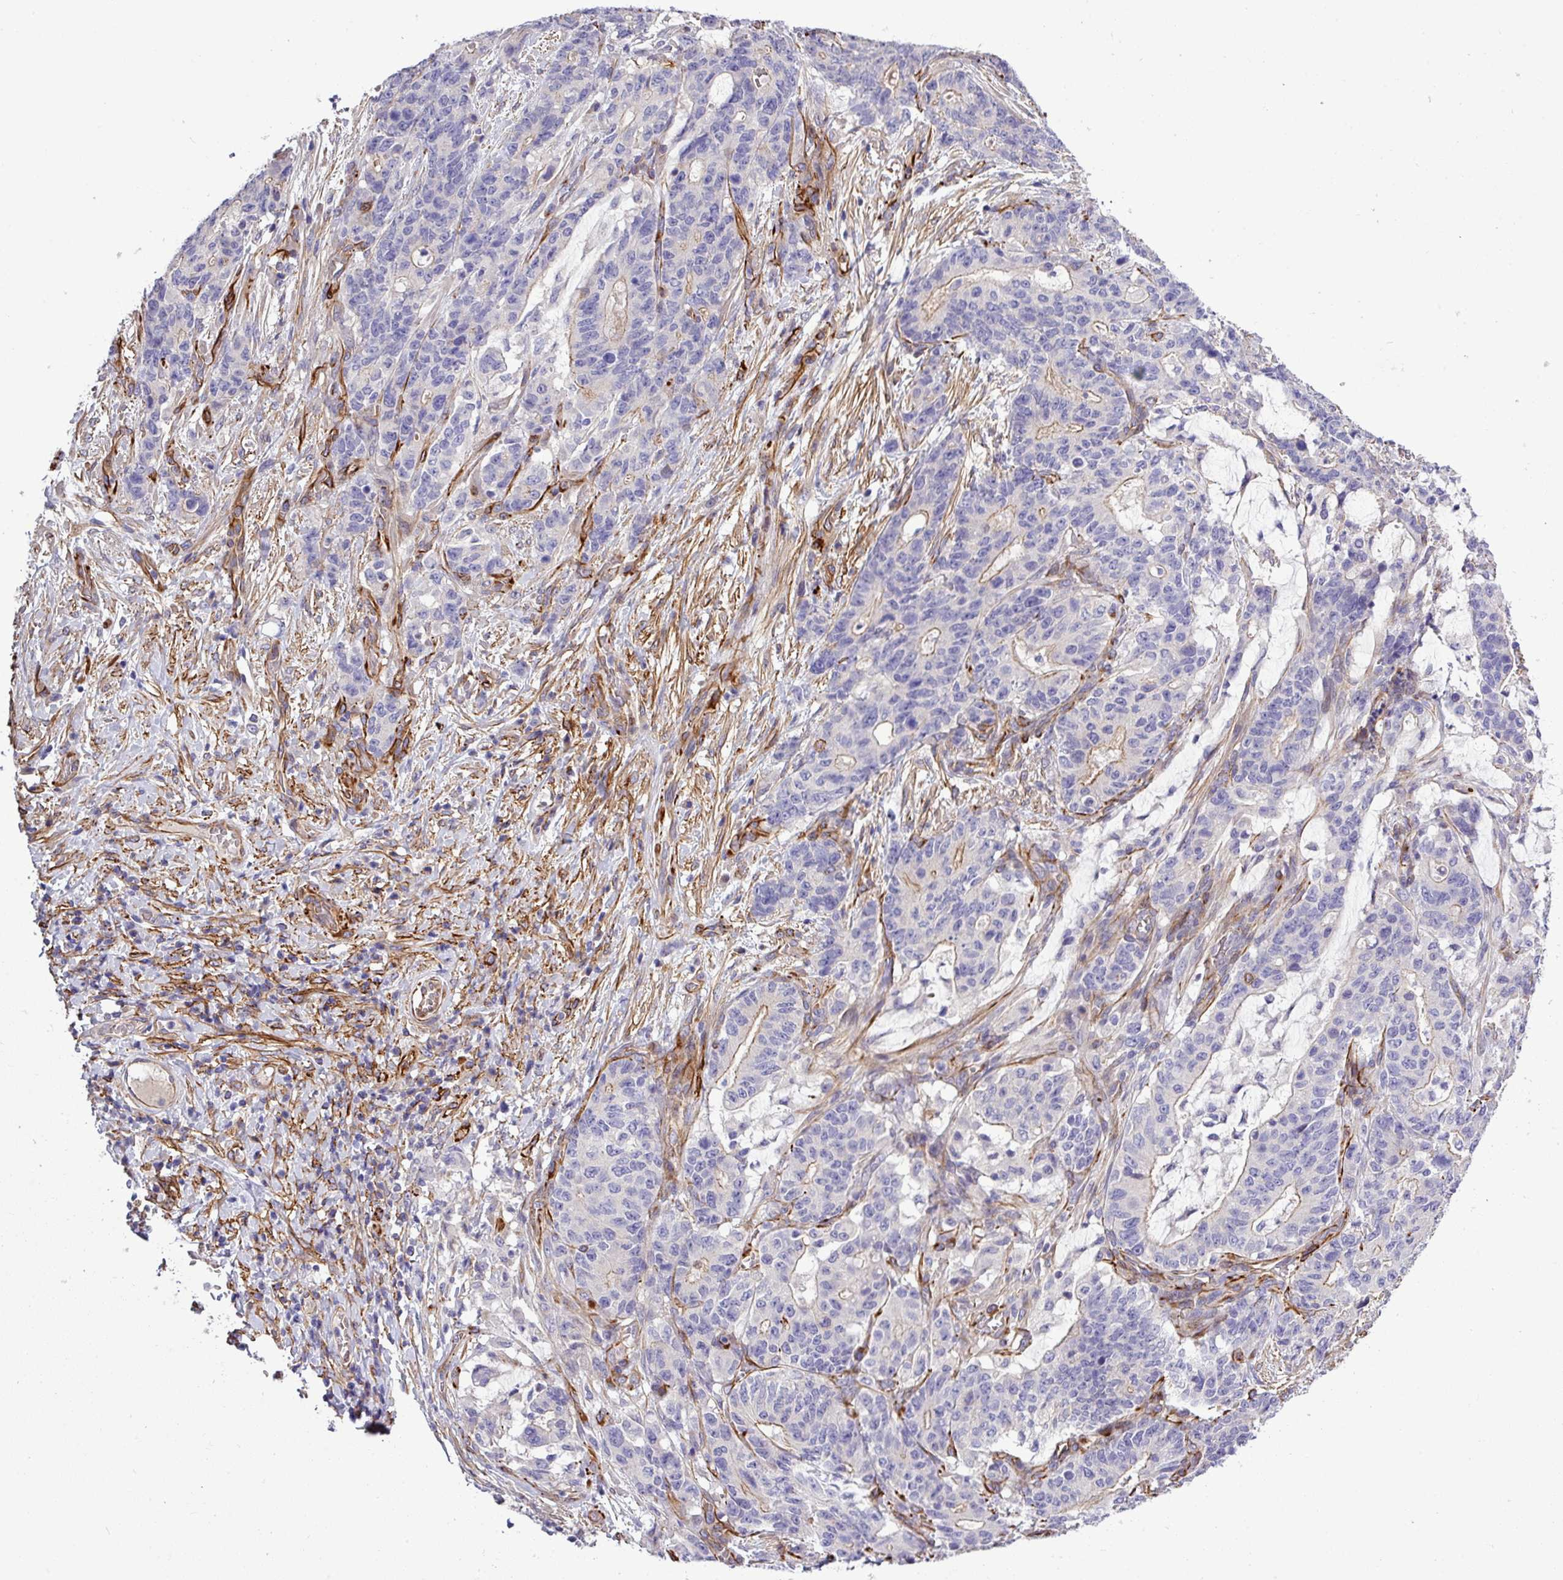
{"staining": {"intensity": "negative", "quantity": "none", "location": "none"}, "tissue": "stomach cancer", "cell_type": "Tumor cells", "image_type": "cancer", "snomed": [{"axis": "morphology", "description": "Normal tissue, NOS"}, {"axis": "morphology", "description": "Adenocarcinoma, NOS"}, {"axis": "topography", "description": "Stomach"}], "caption": "The image demonstrates no significant staining in tumor cells of stomach cancer (adenocarcinoma).", "gene": "PARD6A", "patient": {"sex": "female", "age": 64}}